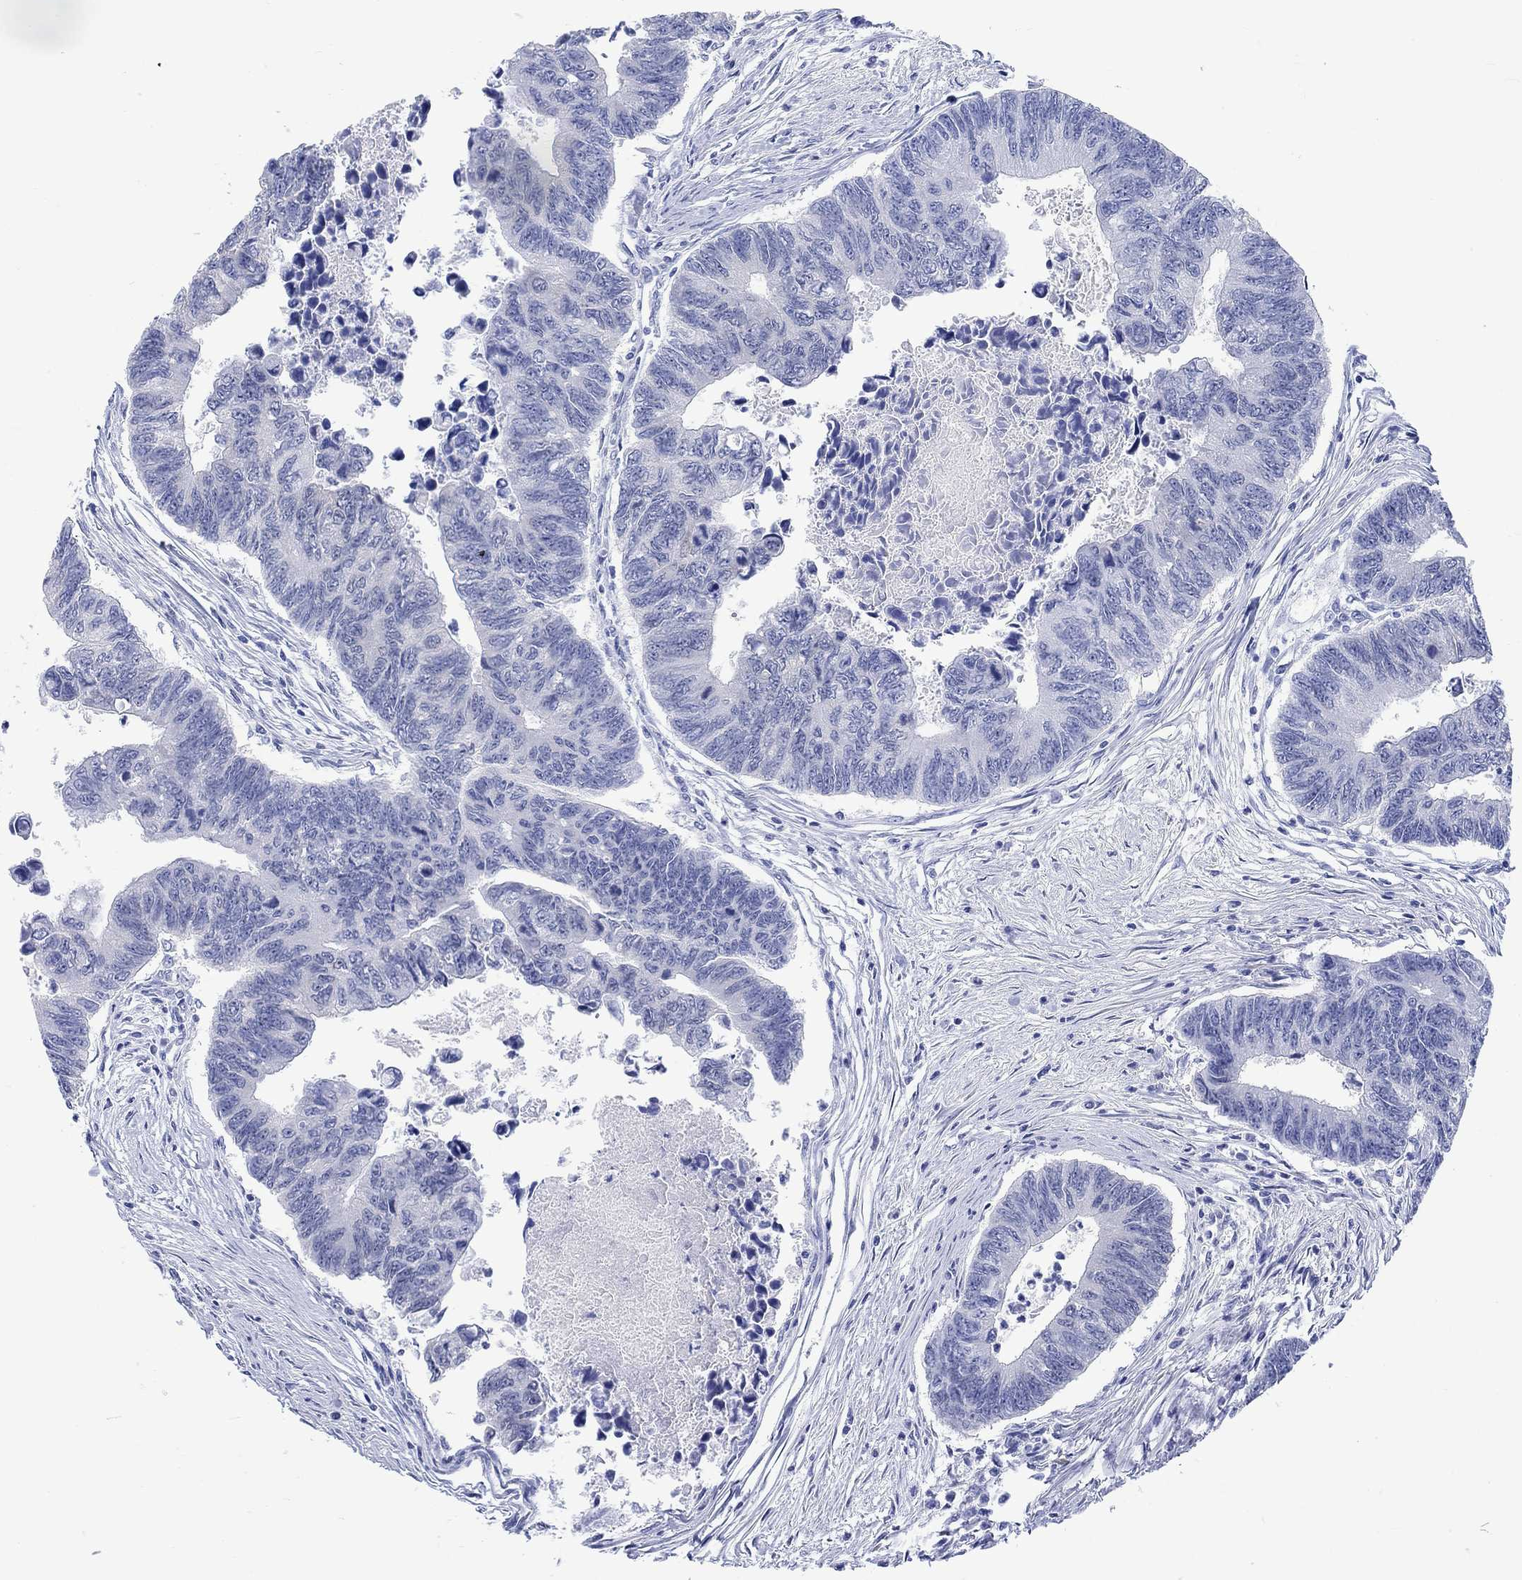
{"staining": {"intensity": "negative", "quantity": "none", "location": "none"}, "tissue": "colorectal cancer", "cell_type": "Tumor cells", "image_type": "cancer", "snomed": [{"axis": "morphology", "description": "Adenocarcinoma, NOS"}, {"axis": "topography", "description": "Colon"}], "caption": "DAB (3,3'-diaminobenzidine) immunohistochemical staining of human colorectal cancer demonstrates no significant positivity in tumor cells.", "gene": "MSI1", "patient": {"sex": "female", "age": 65}}